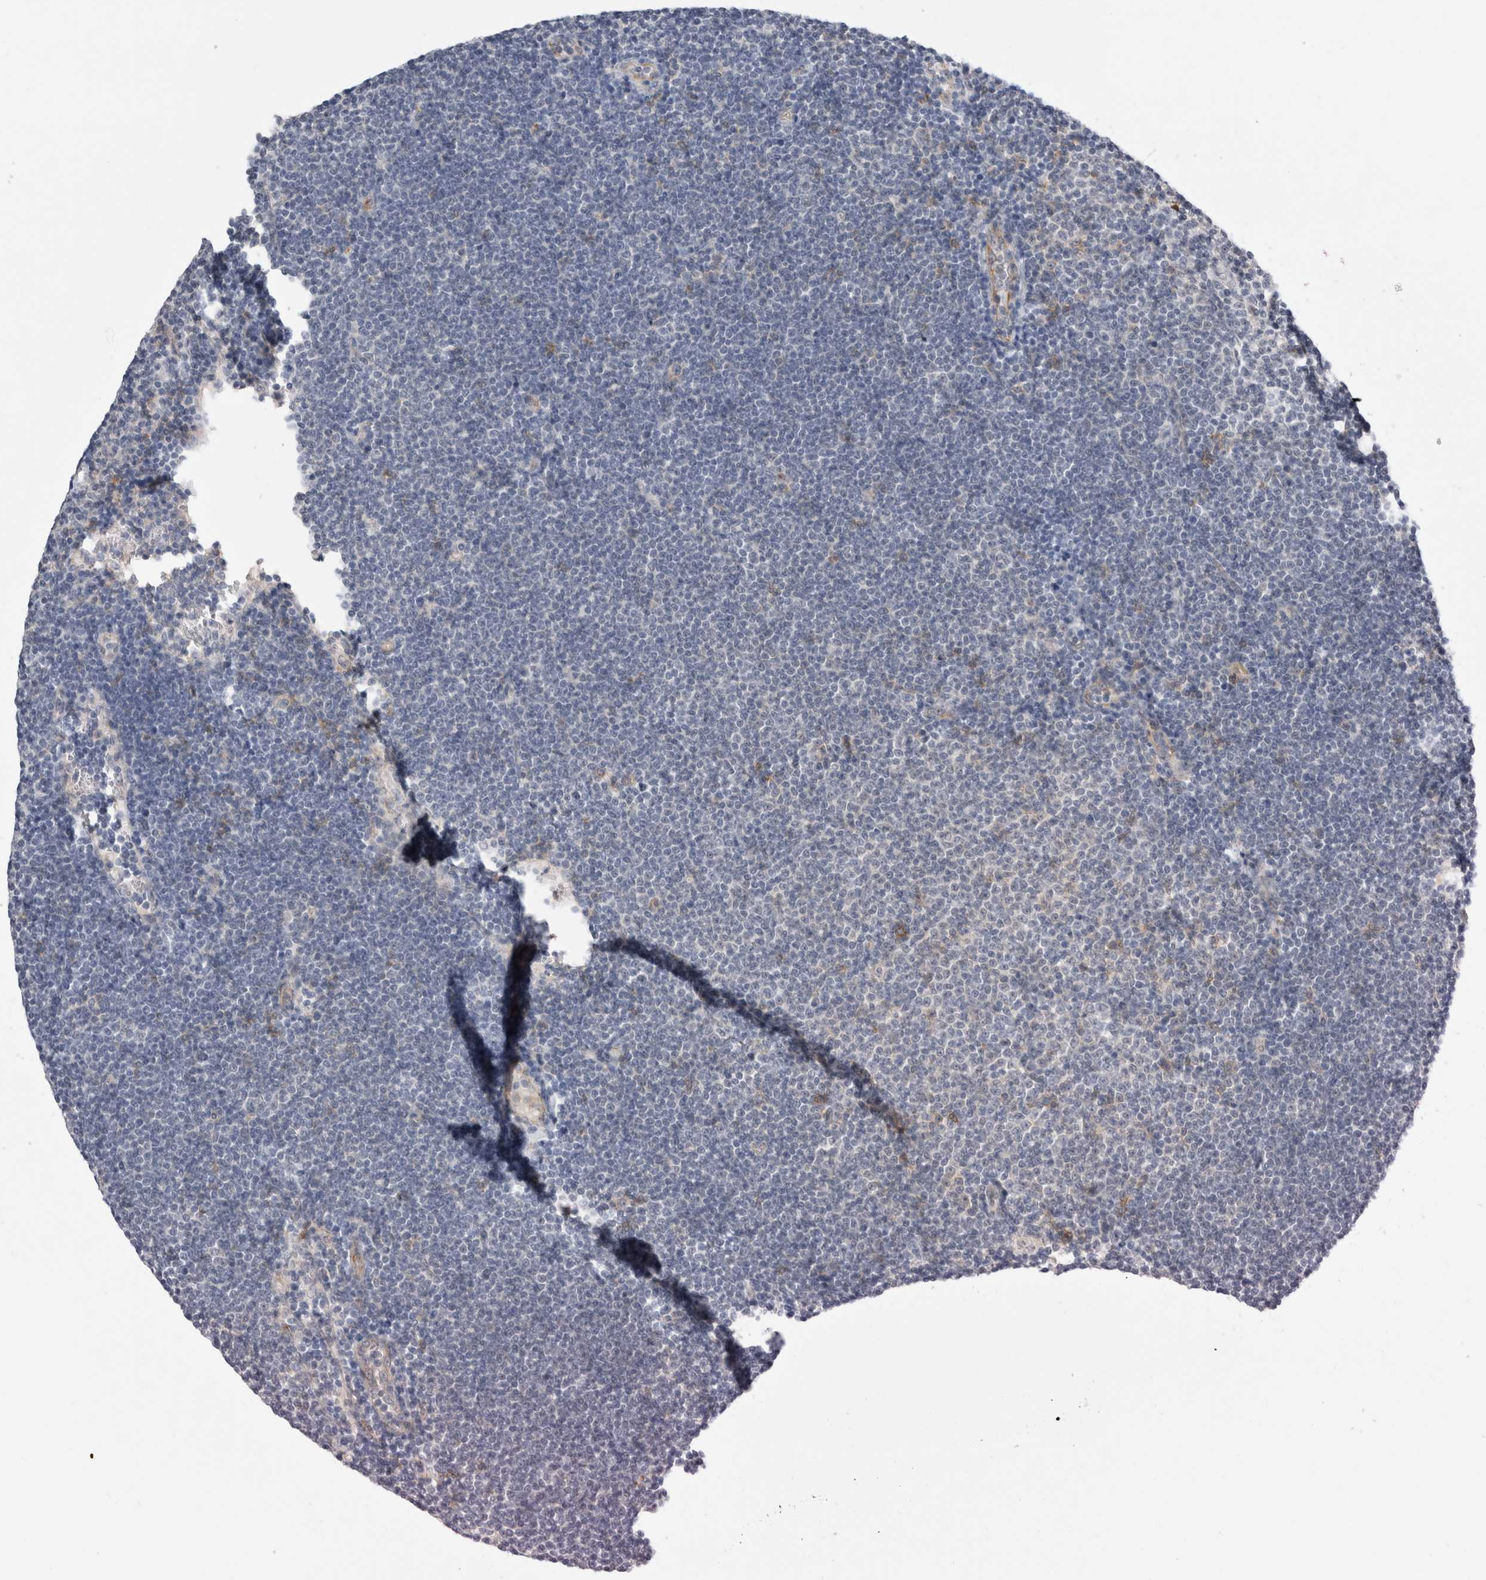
{"staining": {"intensity": "negative", "quantity": "none", "location": "none"}, "tissue": "lymphoma", "cell_type": "Tumor cells", "image_type": "cancer", "snomed": [{"axis": "morphology", "description": "Malignant lymphoma, non-Hodgkin's type, Low grade"}, {"axis": "topography", "description": "Lymph node"}], "caption": "A high-resolution photomicrograph shows immunohistochemistry (IHC) staining of lymphoma, which shows no significant positivity in tumor cells. (DAB immunohistochemistry (IHC), high magnification).", "gene": "VANGL1", "patient": {"sex": "female", "age": 53}}